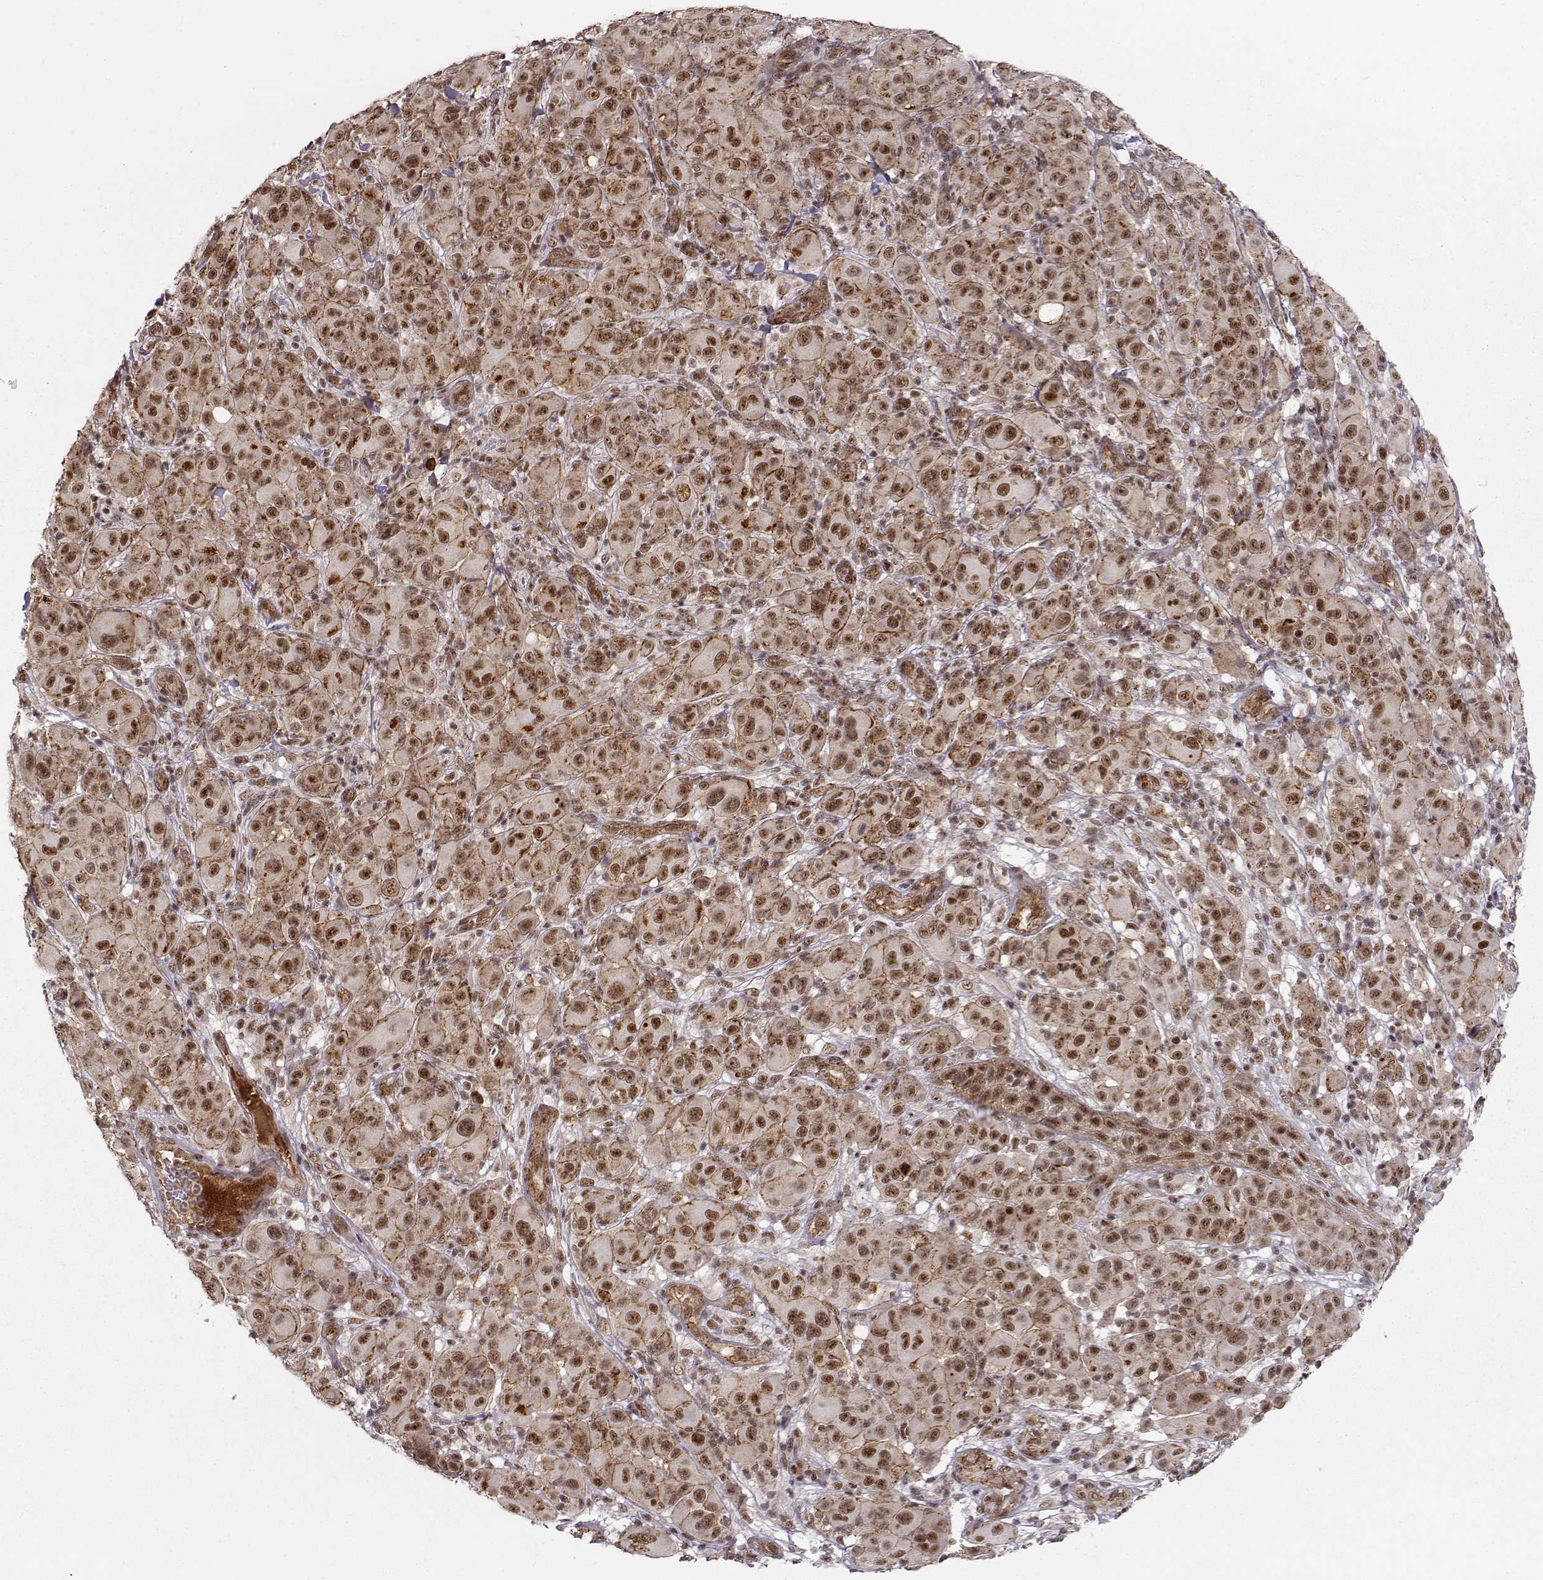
{"staining": {"intensity": "moderate", "quantity": ">75%", "location": "cytoplasmic/membranous"}, "tissue": "melanoma", "cell_type": "Tumor cells", "image_type": "cancer", "snomed": [{"axis": "morphology", "description": "Malignant melanoma, NOS"}, {"axis": "topography", "description": "Skin"}], "caption": "High-power microscopy captured an IHC micrograph of melanoma, revealing moderate cytoplasmic/membranous expression in approximately >75% of tumor cells.", "gene": "CIR1", "patient": {"sex": "female", "age": 87}}